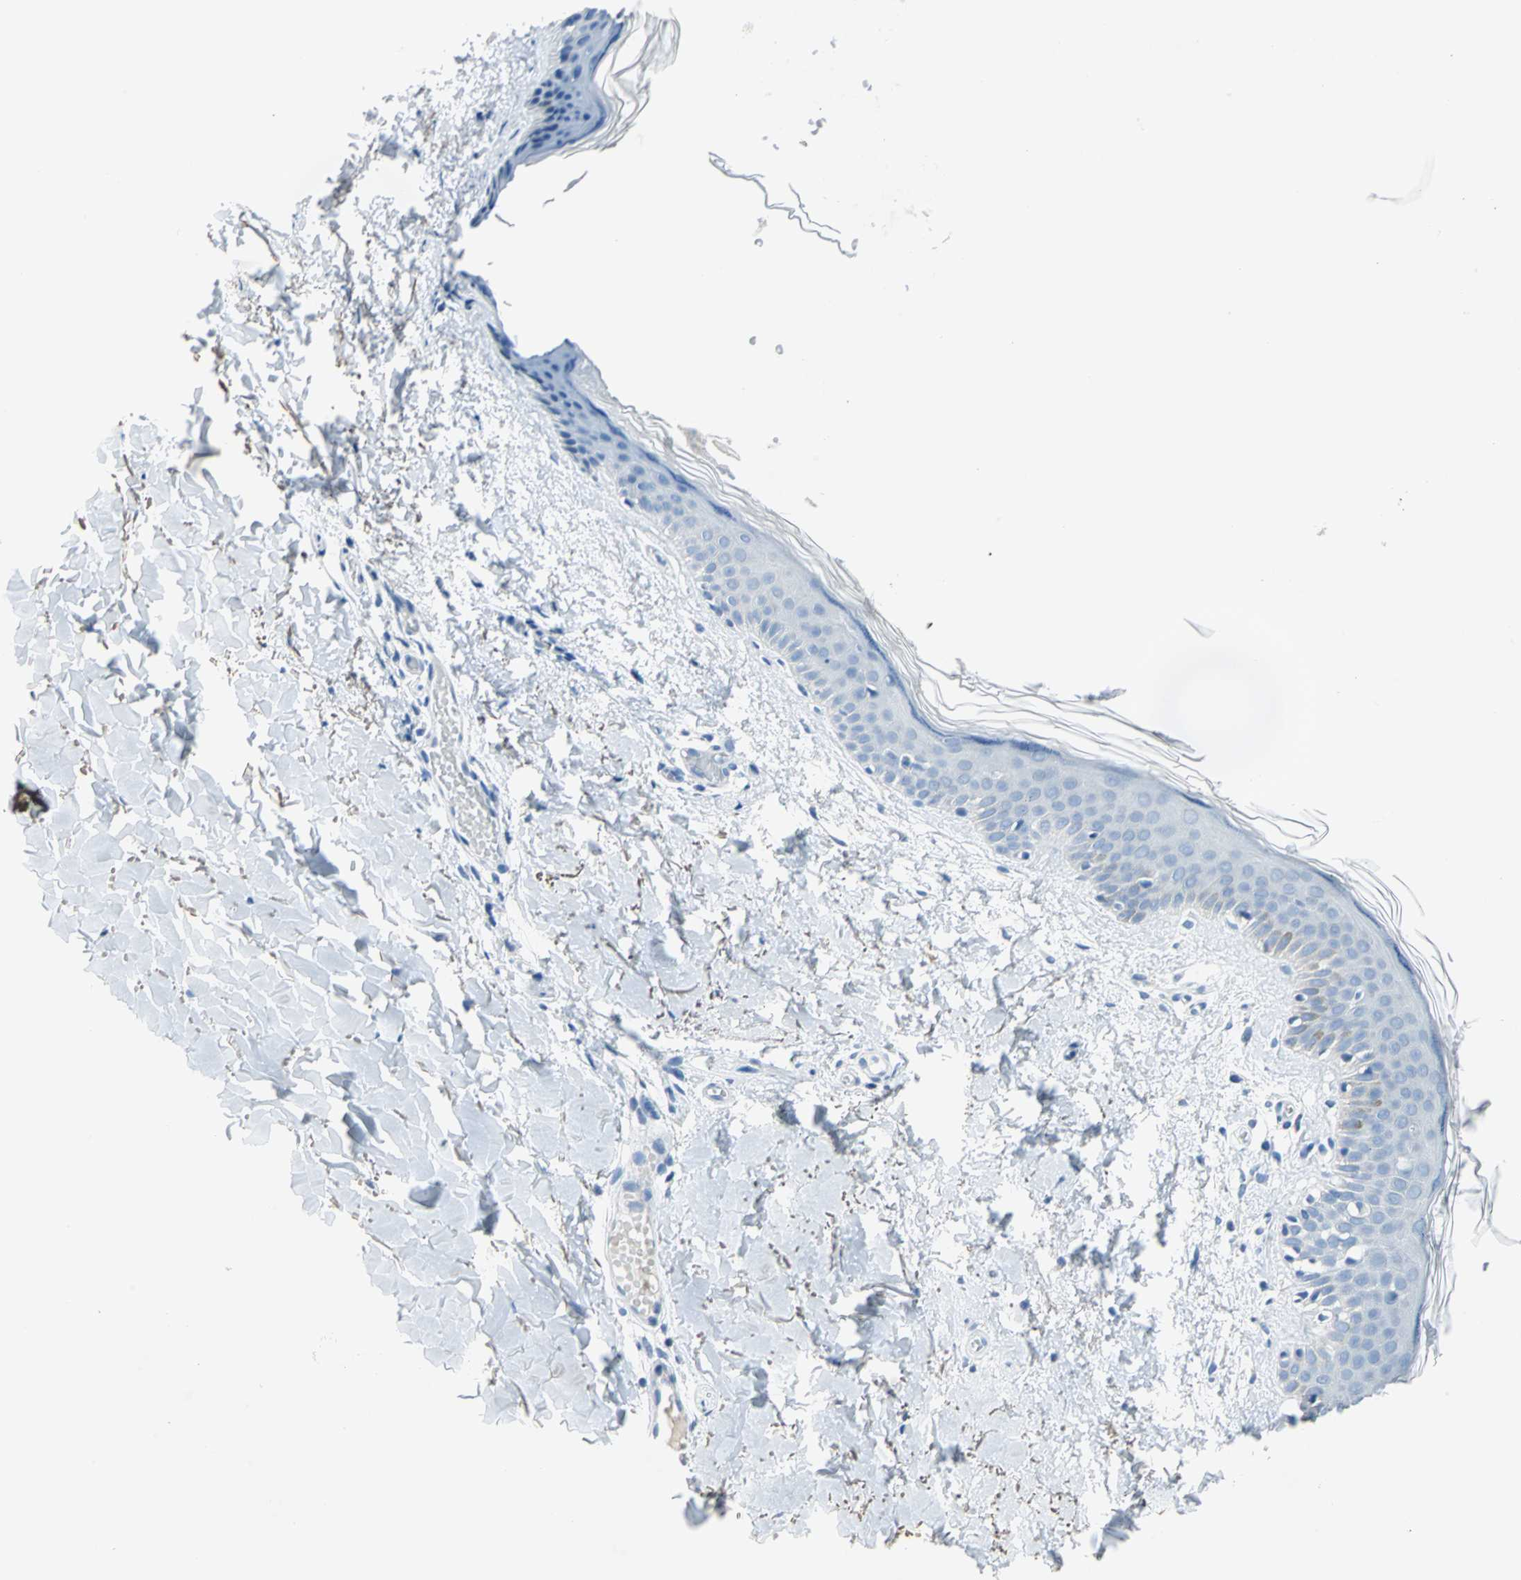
{"staining": {"intensity": "negative", "quantity": "none", "location": "none"}, "tissue": "skin", "cell_type": "Fibroblasts", "image_type": "normal", "snomed": [{"axis": "morphology", "description": "Normal tissue, NOS"}, {"axis": "topography", "description": "Skin"}], "caption": "This is an immunohistochemistry image of unremarkable skin. There is no positivity in fibroblasts.", "gene": "PKLR", "patient": {"sex": "female", "age": 56}}